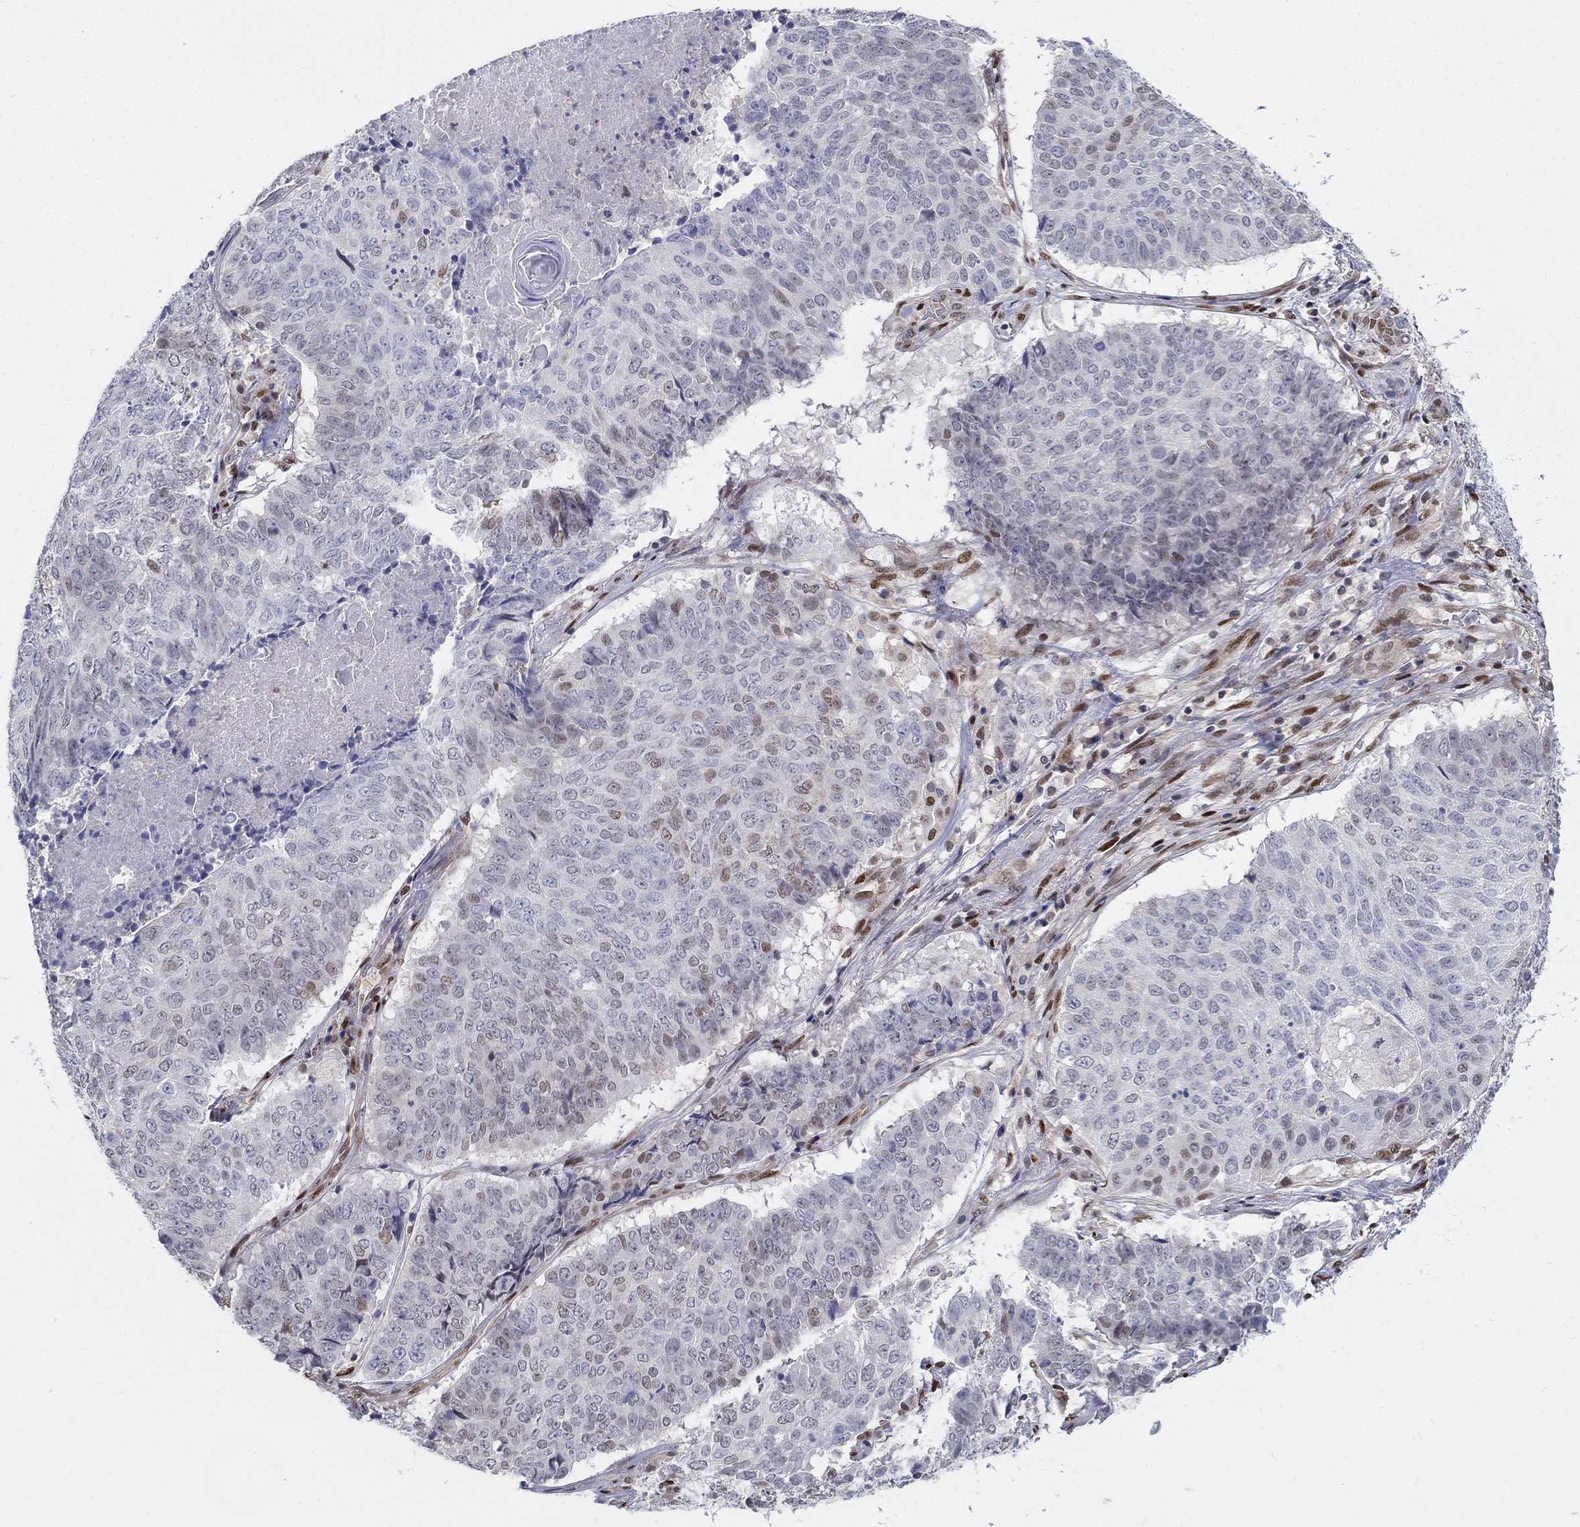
{"staining": {"intensity": "weak", "quantity": "<25%", "location": "nuclear"}, "tissue": "lung cancer", "cell_type": "Tumor cells", "image_type": "cancer", "snomed": [{"axis": "morphology", "description": "Squamous cell carcinoma, NOS"}, {"axis": "topography", "description": "Lung"}], "caption": "DAB immunohistochemical staining of squamous cell carcinoma (lung) demonstrates no significant expression in tumor cells.", "gene": "CENPE", "patient": {"sex": "male", "age": 64}}